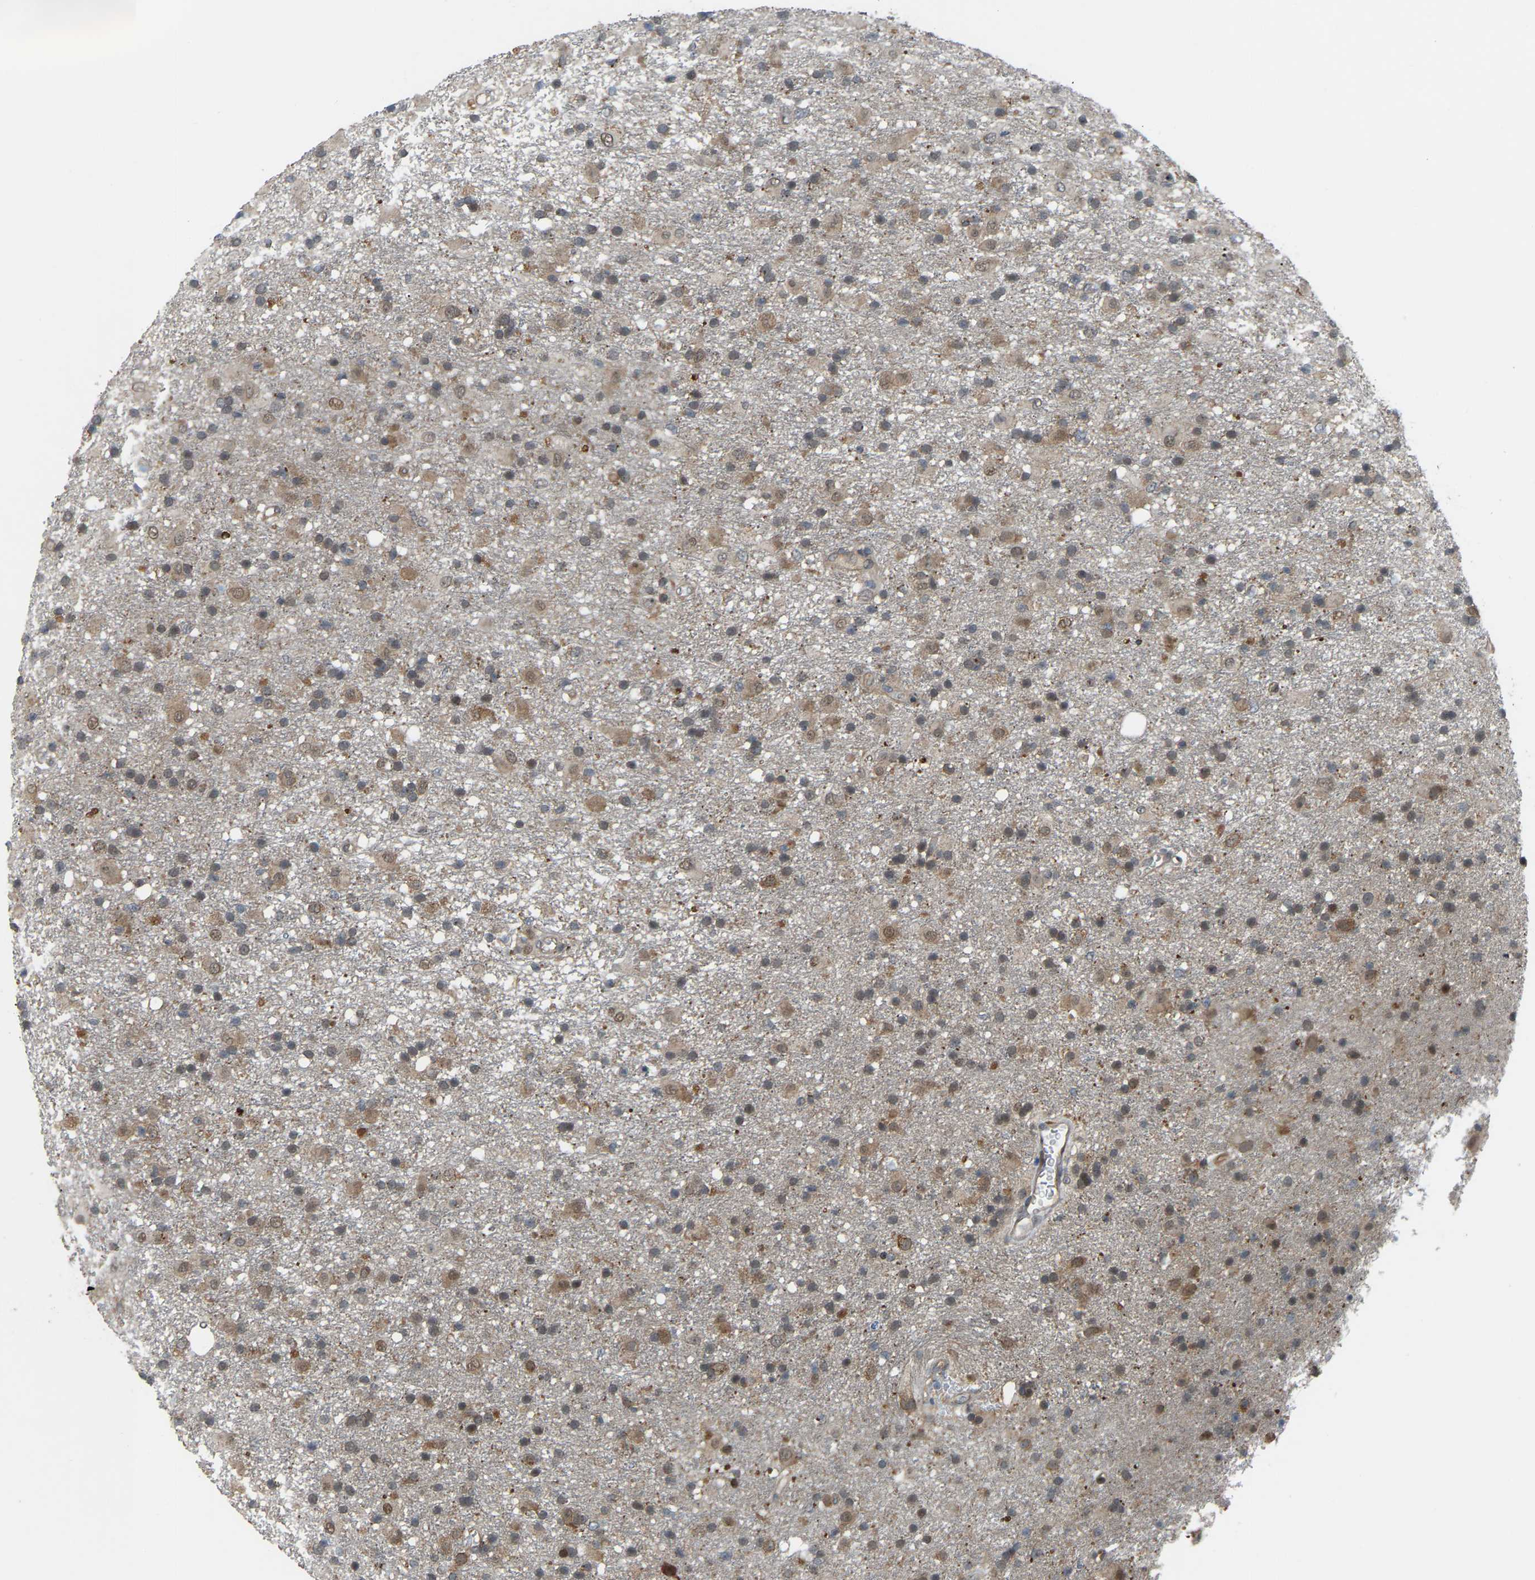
{"staining": {"intensity": "weak", "quantity": ">75%", "location": "cytoplasmic/membranous"}, "tissue": "glioma", "cell_type": "Tumor cells", "image_type": "cancer", "snomed": [{"axis": "morphology", "description": "Glioma, malignant, Low grade"}, {"axis": "topography", "description": "Brain"}], "caption": "Weak cytoplasmic/membranous staining is seen in about >75% of tumor cells in malignant glioma (low-grade).", "gene": "CROT", "patient": {"sex": "male", "age": 65}}